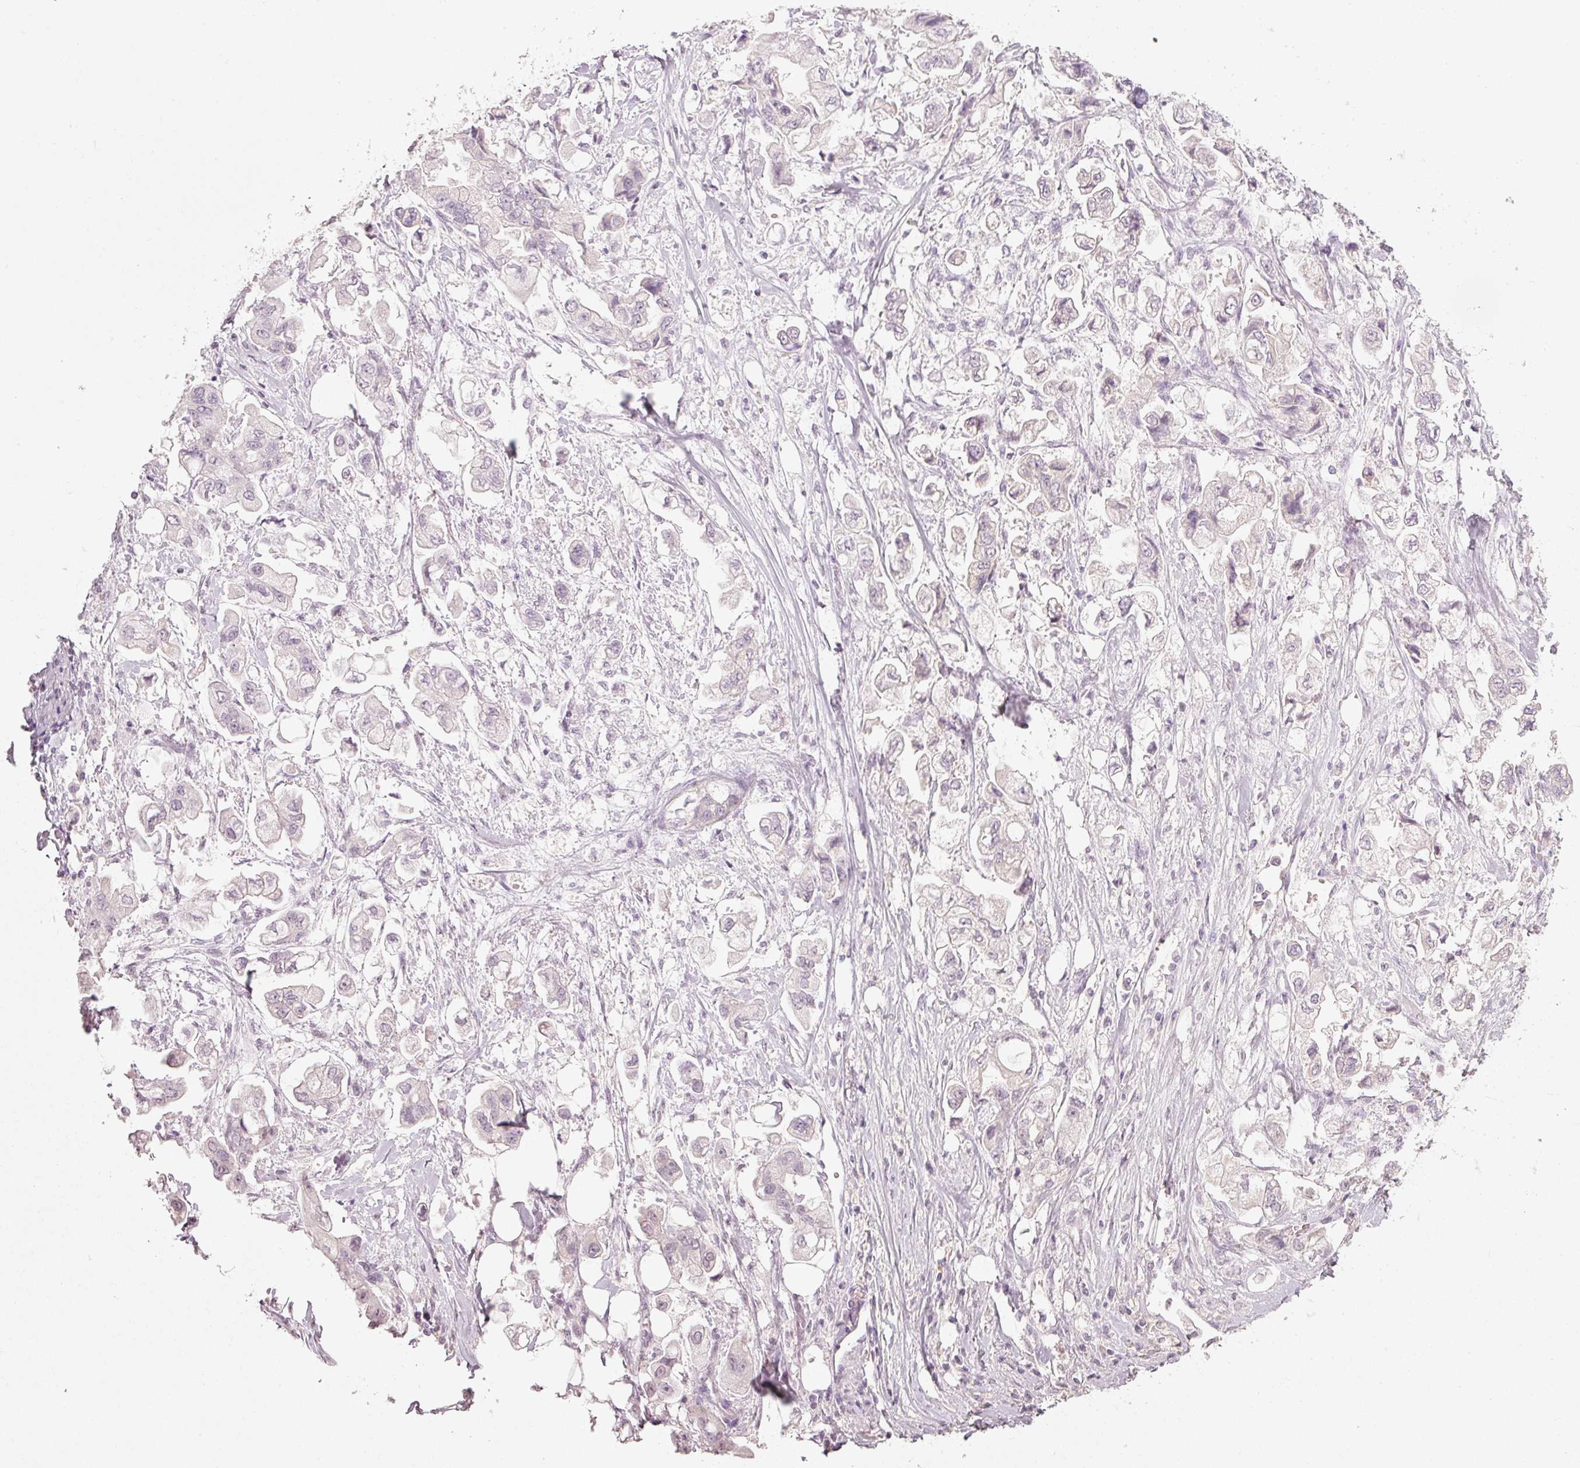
{"staining": {"intensity": "negative", "quantity": "none", "location": "none"}, "tissue": "stomach cancer", "cell_type": "Tumor cells", "image_type": "cancer", "snomed": [{"axis": "morphology", "description": "Adenocarcinoma, NOS"}, {"axis": "topography", "description": "Stomach"}], "caption": "Protein analysis of stomach cancer (adenocarcinoma) shows no significant positivity in tumor cells.", "gene": "STEAP1", "patient": {"sex": "male", "age": 62}}